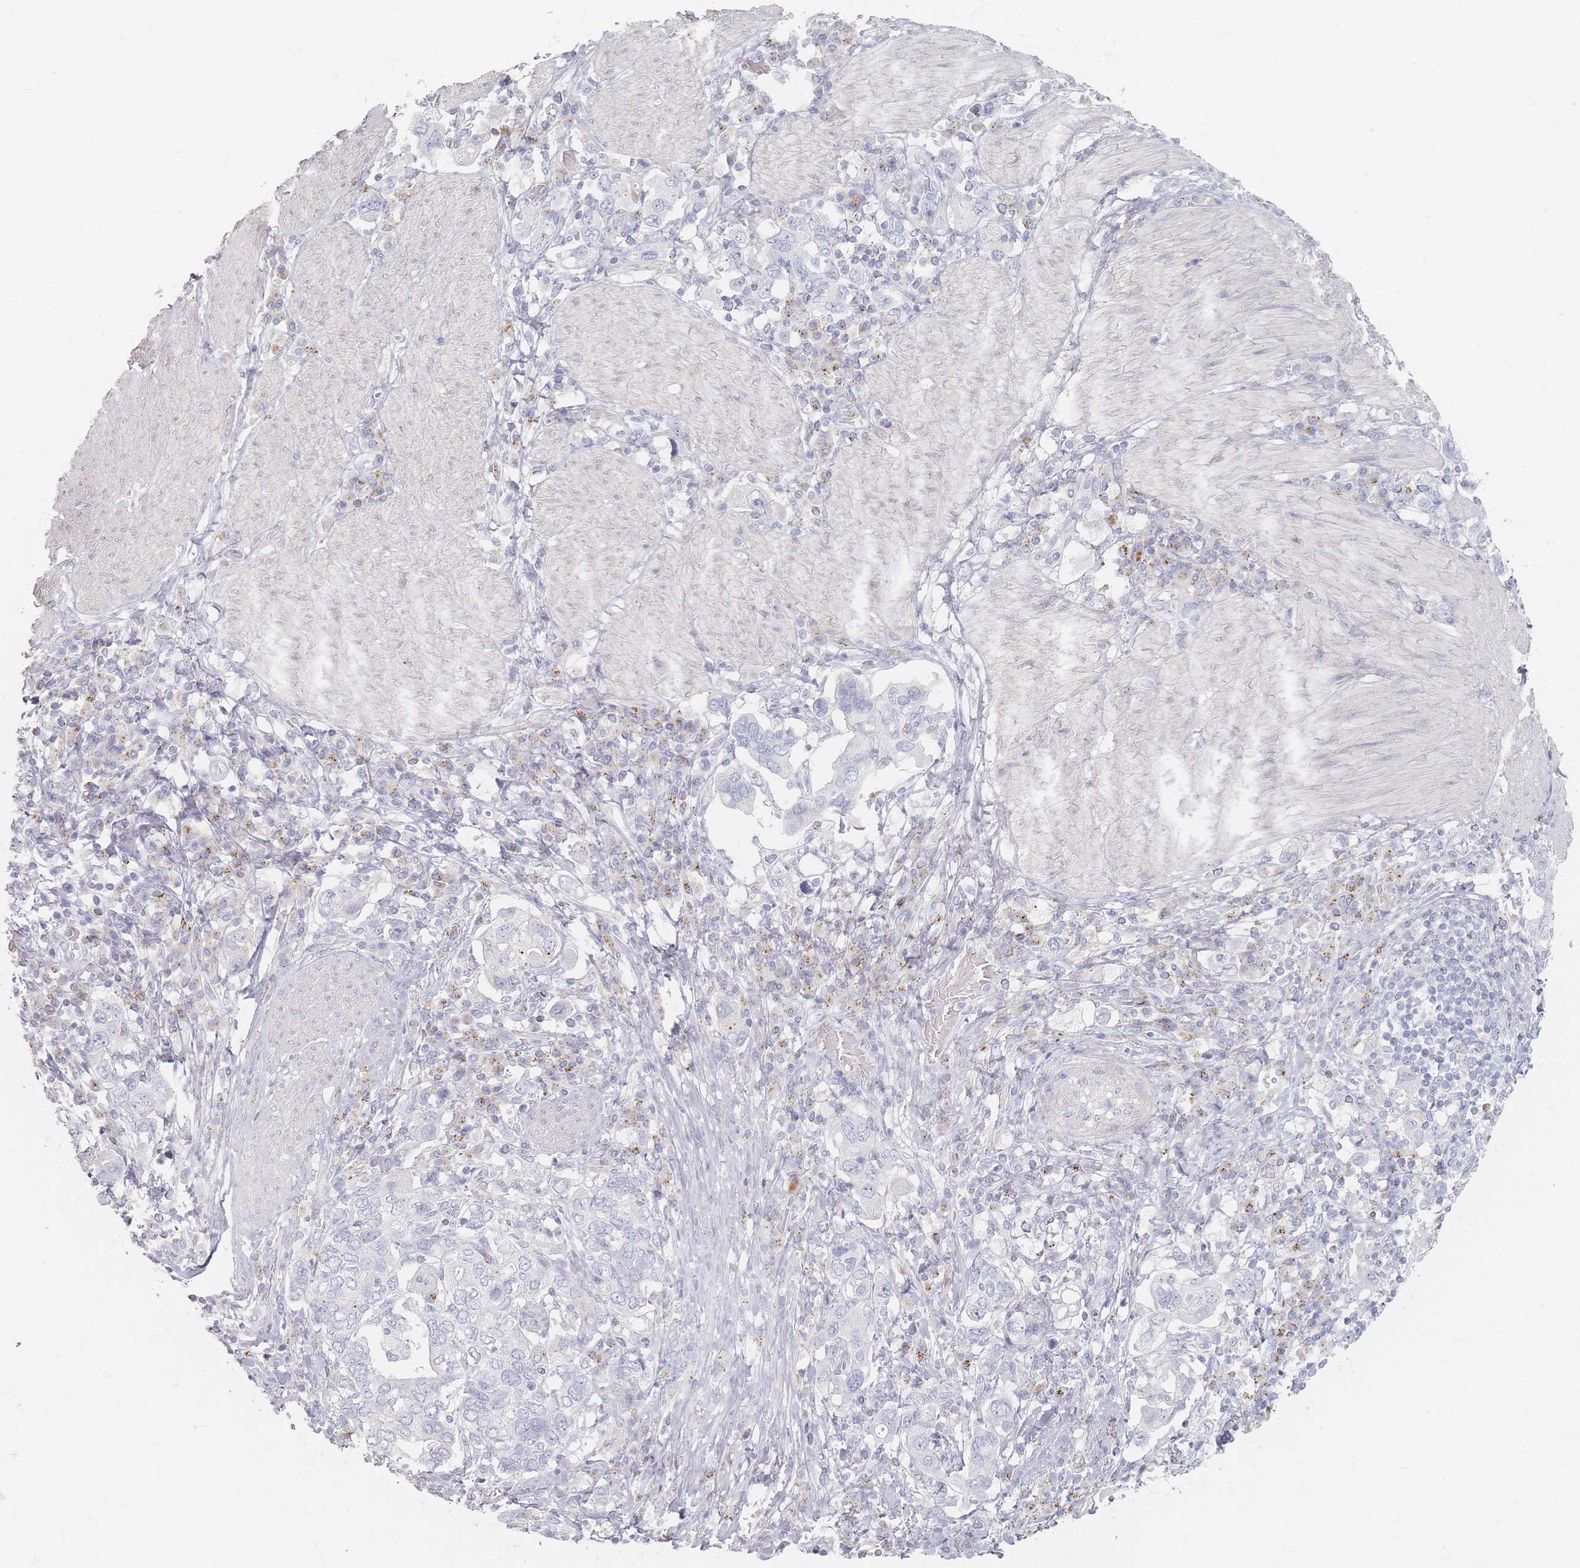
{"staining": {"intensity": "negative", "quantity": "none", "location": "none"}, "tissue": "stomach cancer", "cell_type": "Tumor cells", "image_type": "cancer", "snomed": [{"axis": "morphology", "description": "Adenocarcinoma, NOS"}, {"axis": "topography", "description": "Stomach, upper"}, {"axis": "topography", "description": "Stomach"}], "caption": "Tumor cells are negative for protein expression in human stomach adenocarcinoma.", "gene": "SLC2A11", "patient": {"sex": "male", "age": 62}}